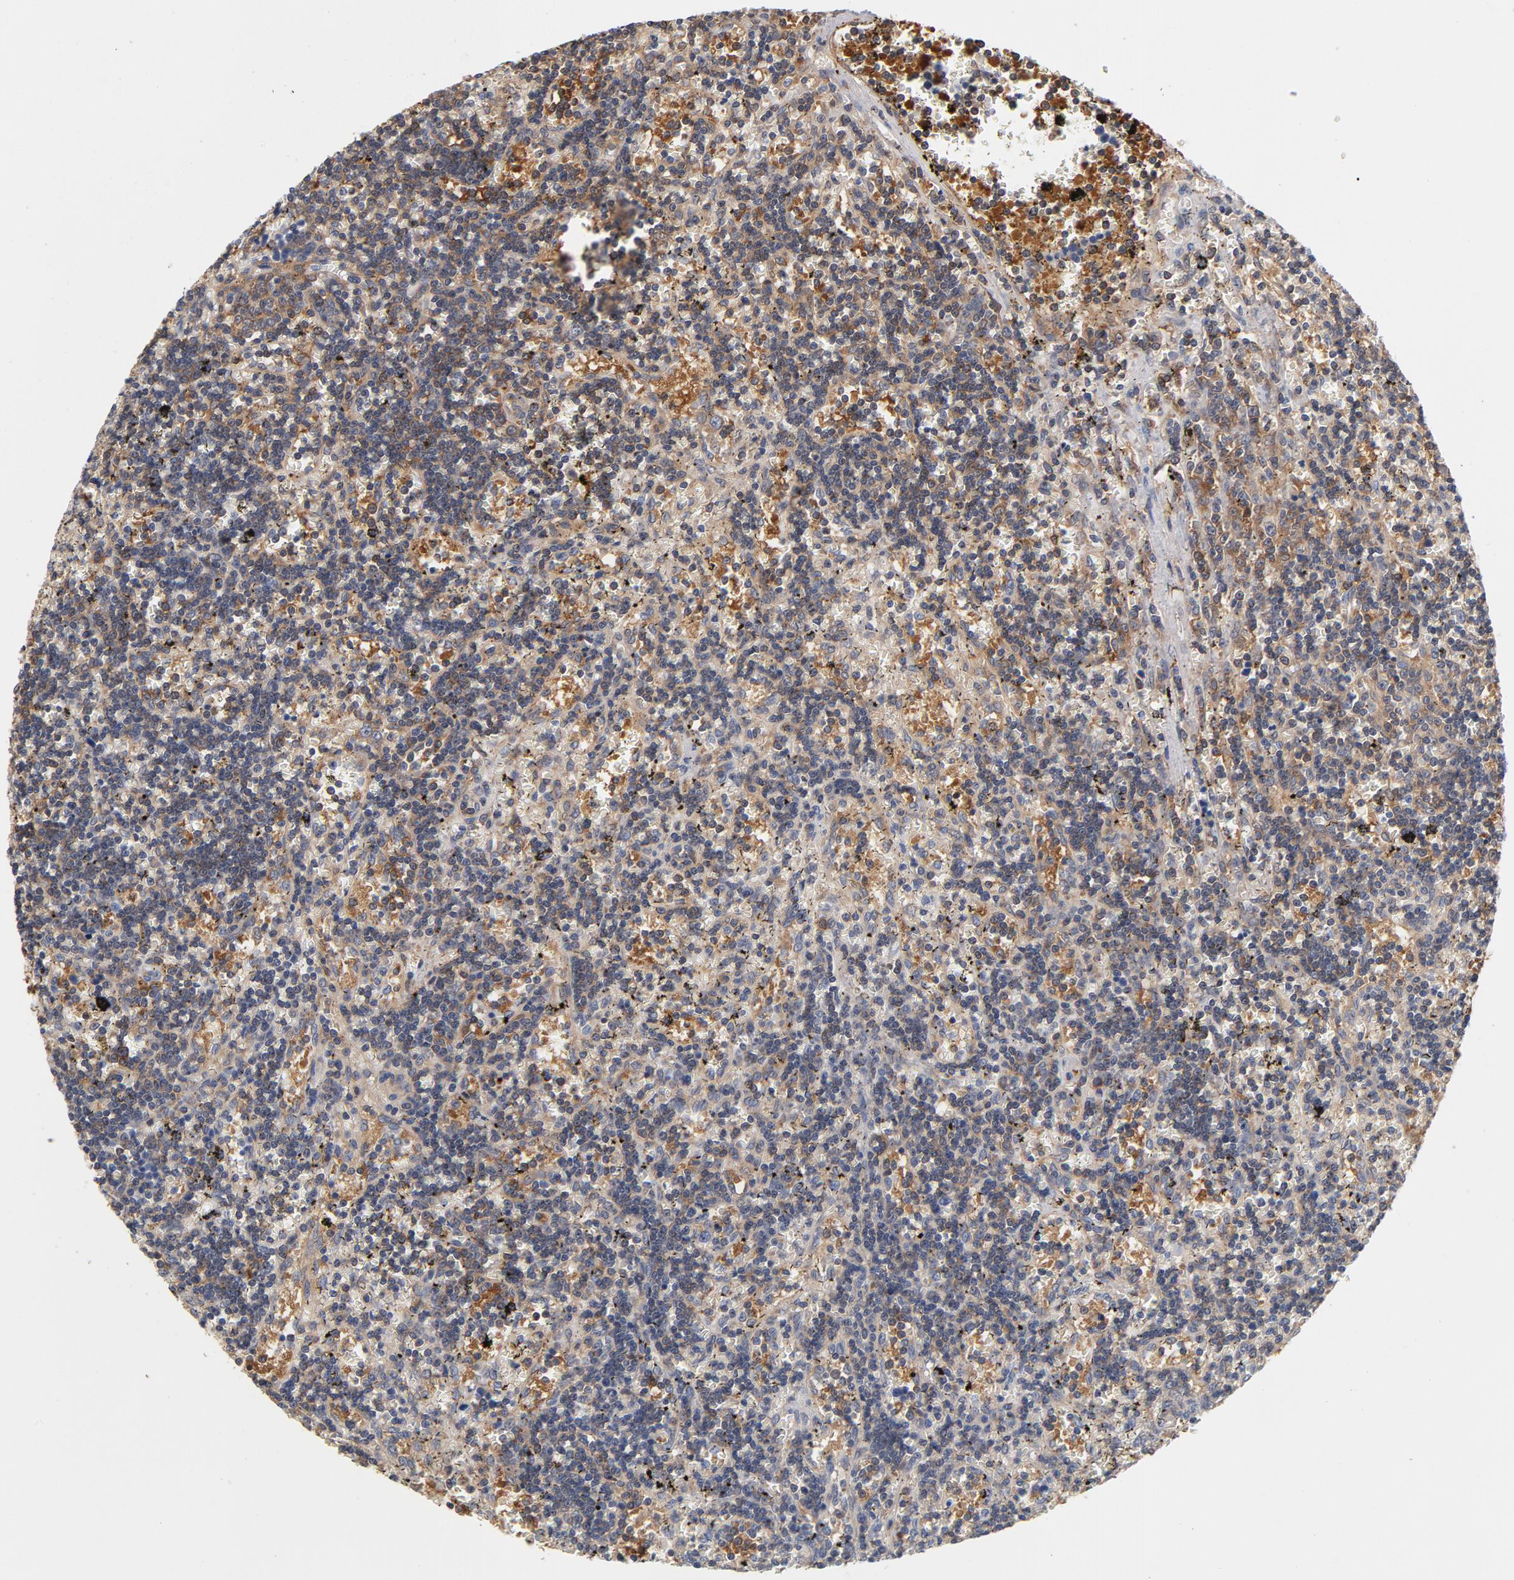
{"staining": {"intensity": "negative", "quantity": "none", "location": "none"}, "tissue": "lymphoma", "cell_type": "Tumor cells", "image_type": "cancer", "snomed": [{"axis": "morphology", "description": "Malignant lymphoma, non-Hodgkin's type, Low grade"}, {"axis": "topography", "description": "Spleen"}], "caption": "A photomicrograph of human malignant lymphoma, non-Hodgkin's type (low-grade) is negative for staining in tumor cells.", "gene": "ASMTL", "patient": {"sex": "male", "age": 60}}